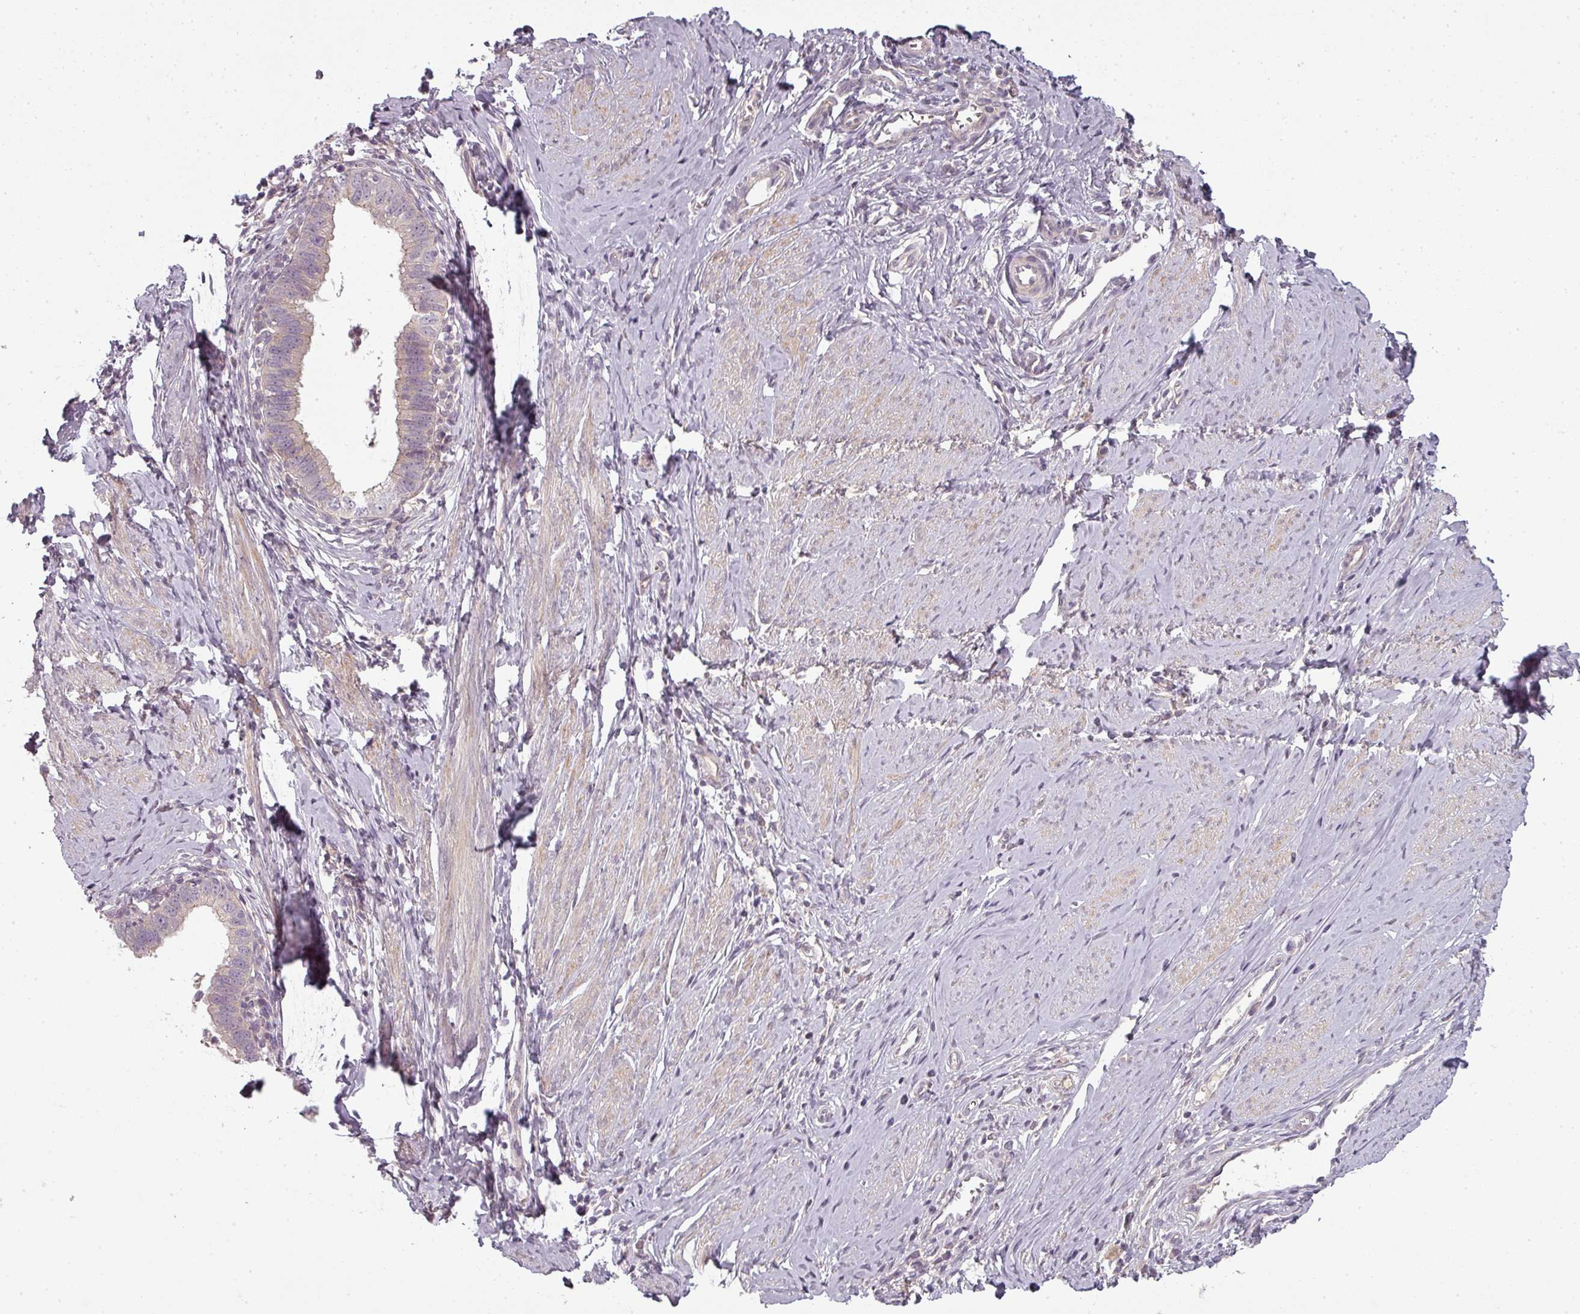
{"staining": {"intensity": "negative", "quantity": "none", "location": "none"}, "tissue": "cervical cancer", "cell_type": "Tumor cells", "image_type": "cancer", "snomed": [{"axis": "morphology", "description": "Adenocarcinoma, NOS"}, {"axis": "topography", "description": "Cervix"}], "caption": "IHC of human cervical cancer displays no staining in tumor cells. Brightfield microscopy of IHC stained with DAB (brown) and hematoxylin (blue), captured at high magnification.", "gene": "SLC16A9", "patient": {"sex": "female", "age": 36}}